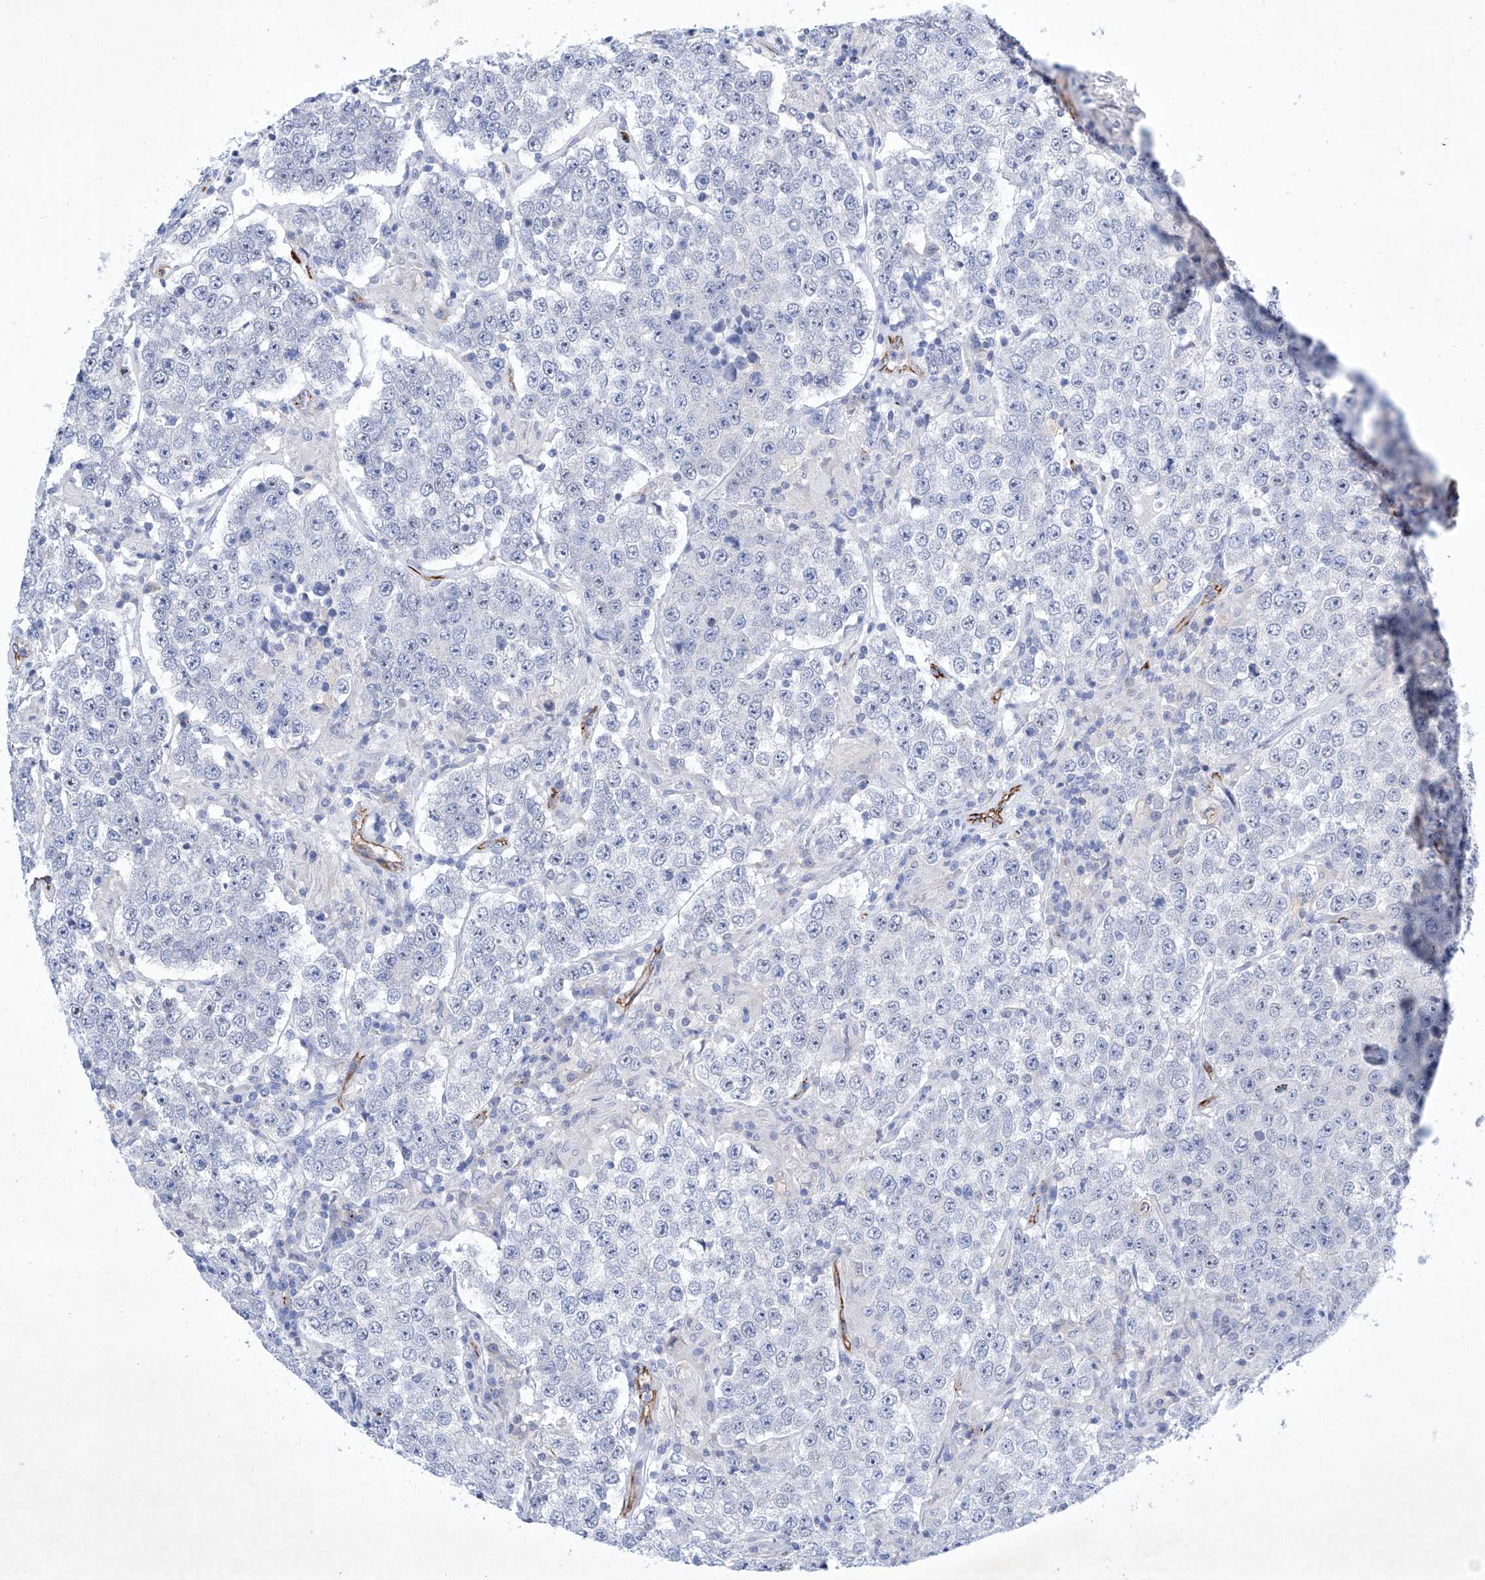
{"staining": {"intensity": "negative", "quantity": "none", "location": "none"}, "tissue": "testis cancer", "cell_type": "Tumor cells", "image_type": "cancer", "snomed": [{"axis": "morphology", "description": "Normal tissue, NOS"}, {"axis": "morphology", "description": "Urothelial carcinoma, High grade"}, {"axis": "morphology", "description": "Seminoma, NOS"}, {"axis": "morphology", "description": "Carcinoma, Embryonal, NOS"}, {"axis": "topography", "description": "Urinary bladder"}, {"axis": "topography", "description": "Testis"}], "caption": "Immunohistochemistry (IHC) histopathology image of human testis cancer (urothelial carcinoma (high-grade)) stained for a protein (brown), which displays no staining in tumor cells. (Brightfield microscopy of DAB (3,3'-diaminobenzidine) immunohistochemistry at high magnification).", "gene": "ETV7", "patient": {"sex": "male", "age": 41}}